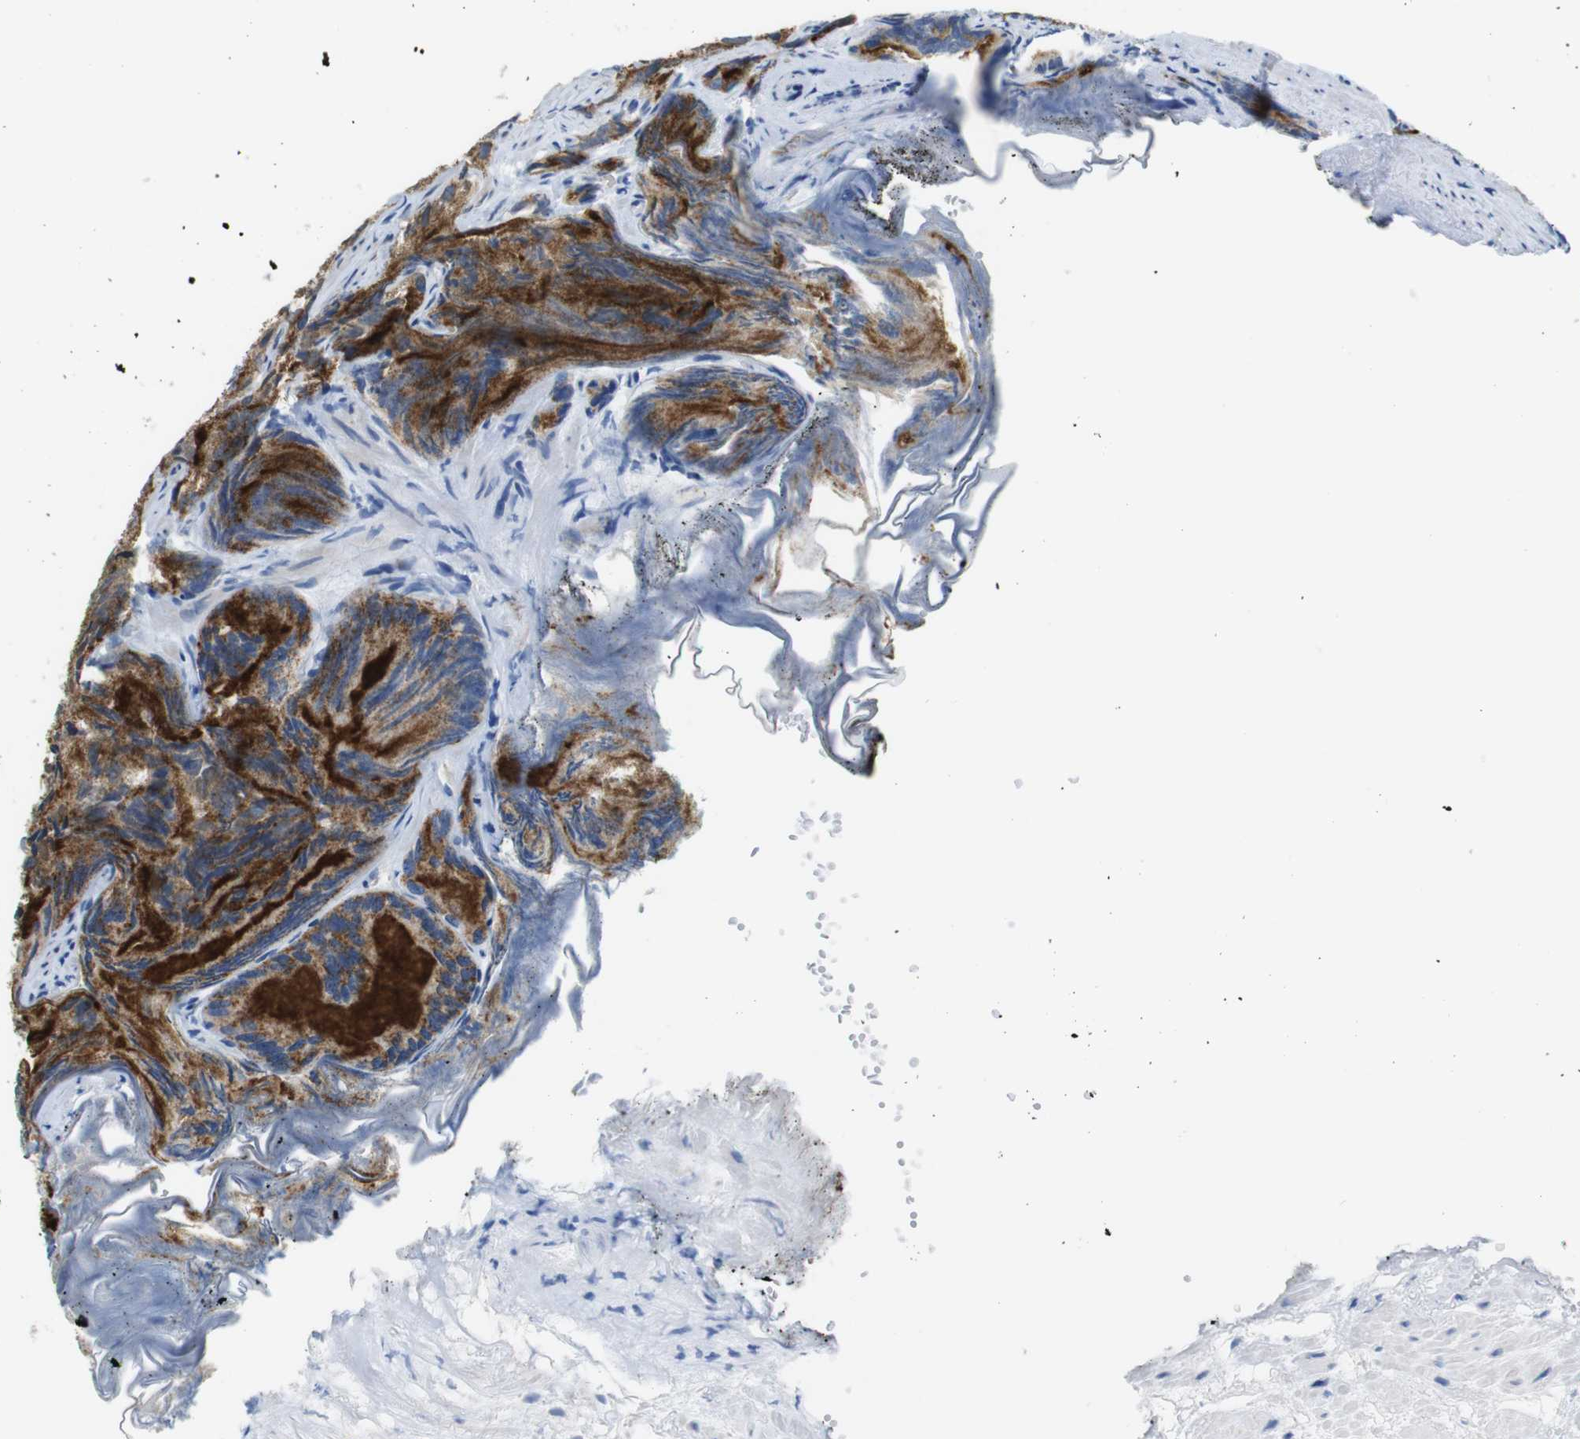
{"staining": {"intensity": "moderate", "quantity": ">75%", "location": "cytoplasmic/membranous"}, "tissue": "prostate cancer", "cell_type": "Tumor cells", "image_type": "cancer", "snomed": [{"axis": "morphology", "description": "Adenocarcinoma, Low grade"}, {"axis": "topography", "description": "Prostate"}], "caption": "Prostate cancer (adenocarcinoma (low-grade)) stained for a protein (brown) reveals moderate cytoplasmic/membranous positive expression in about >75% of tumor cells.", "gene": "MARCHF1", "patient": {"sex": "male", "age": 89}}